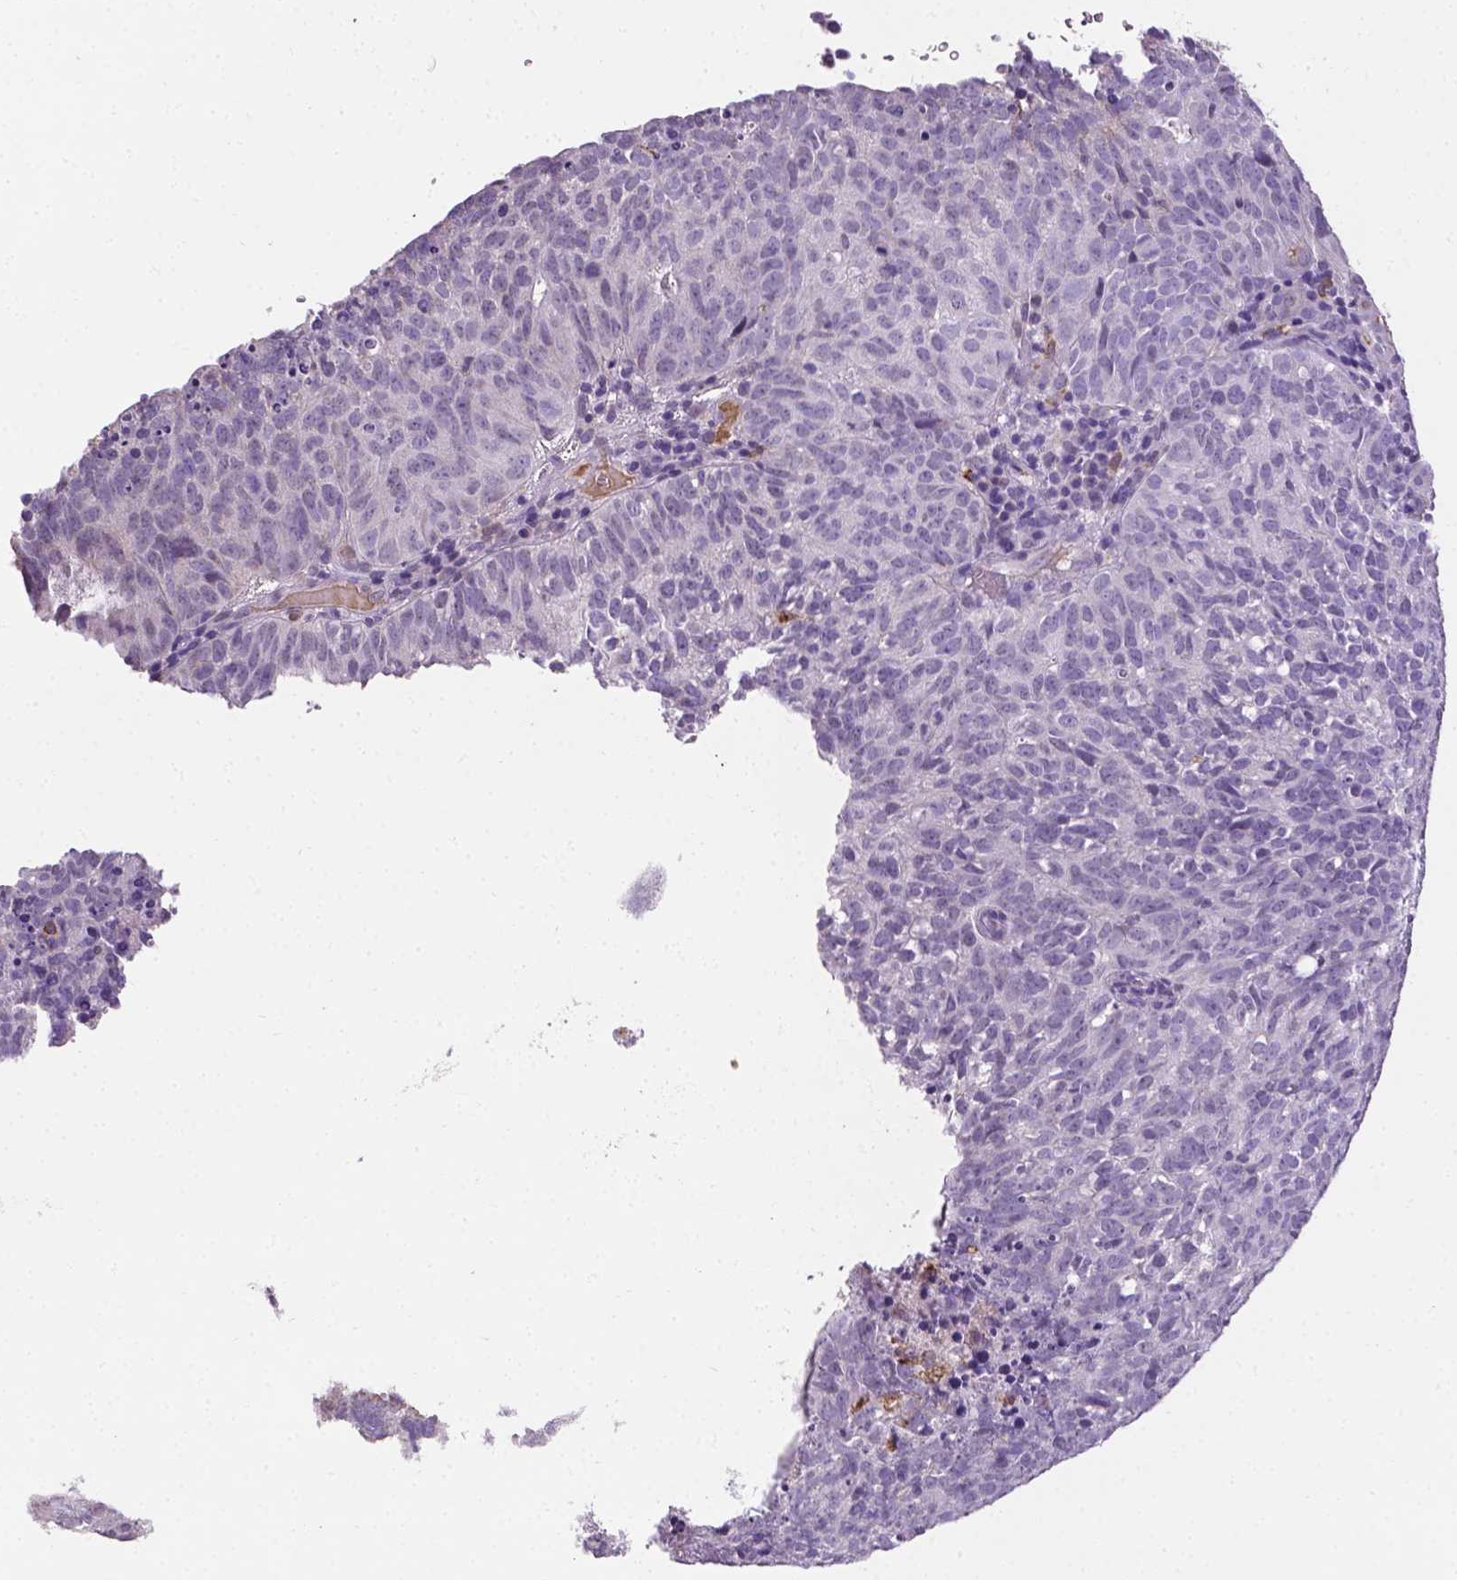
{"staining": {"intensity": "negative", "quantity": "none", "location": "none"}, "tissue": "cervical cancer", "cell_type": "Tumor cells", "image_type": "cancer", "snomed": [{"axis": "morphology", "description": "Adenocarcinoma, NOS"}, {"axis": "topography", "description": "Cervix"}], "caption": "There is no significant positivity in tumor cells of cervical adenocarcinoma.", "gene": "APOE", "patient": {"sex": "female", "age": 38}}